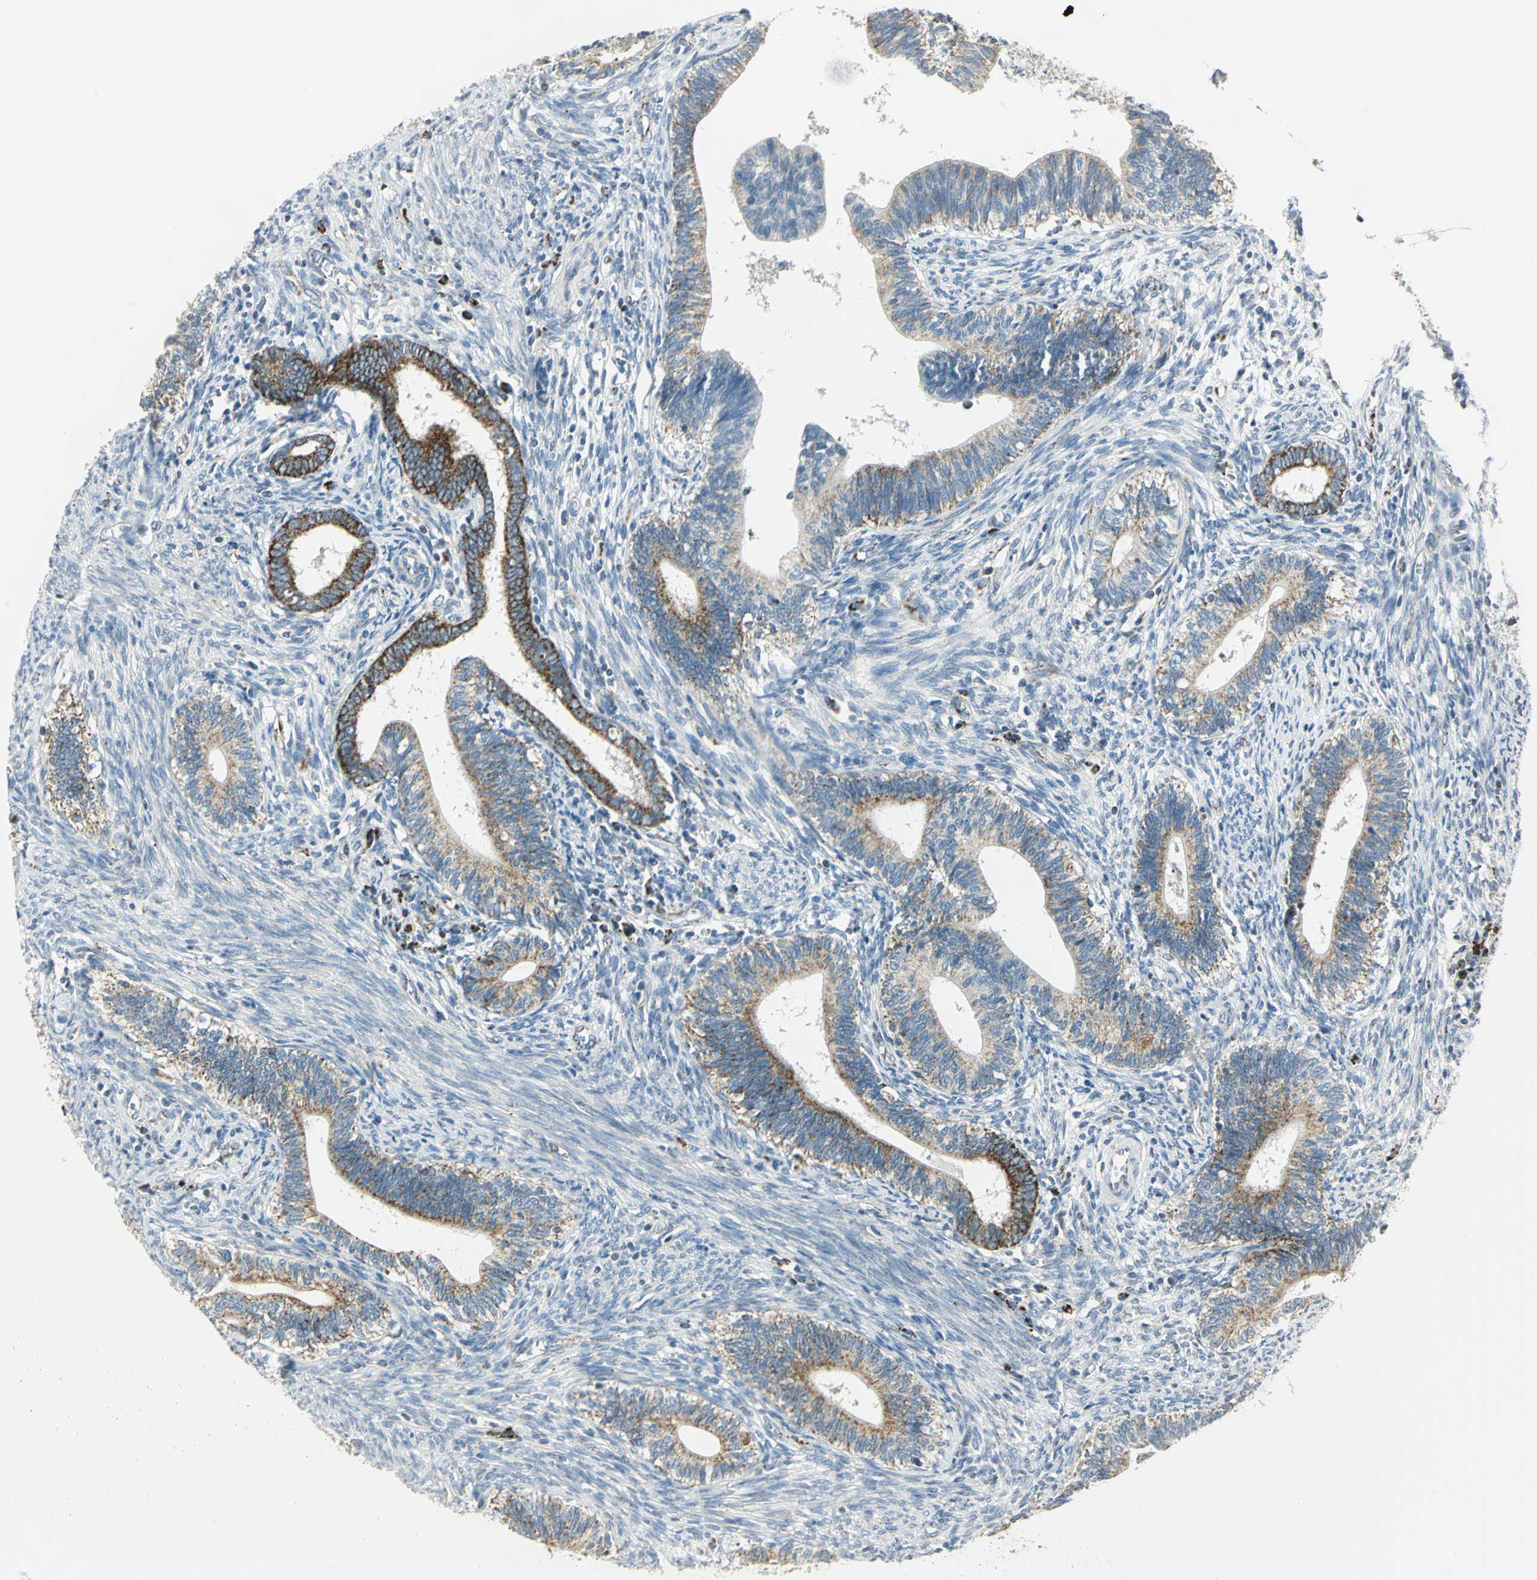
{"staining": {"intensity": "moderate", "quantity": ">75%", "location": "cytoplasmic/membranous"}, "tissue": "cervical cancer", "cell_type": "Tumor cells", "image_type": "cancer", "snomed": [{"axis": "morphology", "description": "Adenocarcinoma, NOS"}, {"axis": "topography", "description": "Cervix"}], "caption": "High-magnification brightfield microscopy of cervical adenocarcinoma stained with DAB (3,3'-diaminobenzidine) (brown) and counterstained with hematoxylin (blue). tumor cells exhibit moderate cytoplasmic/membranous staining is present in about>75% of cells. (IHC, brightfield microscopy, high magnification).", "gene": "ACADM", "patient": {"sex": "female", "age": 44}}